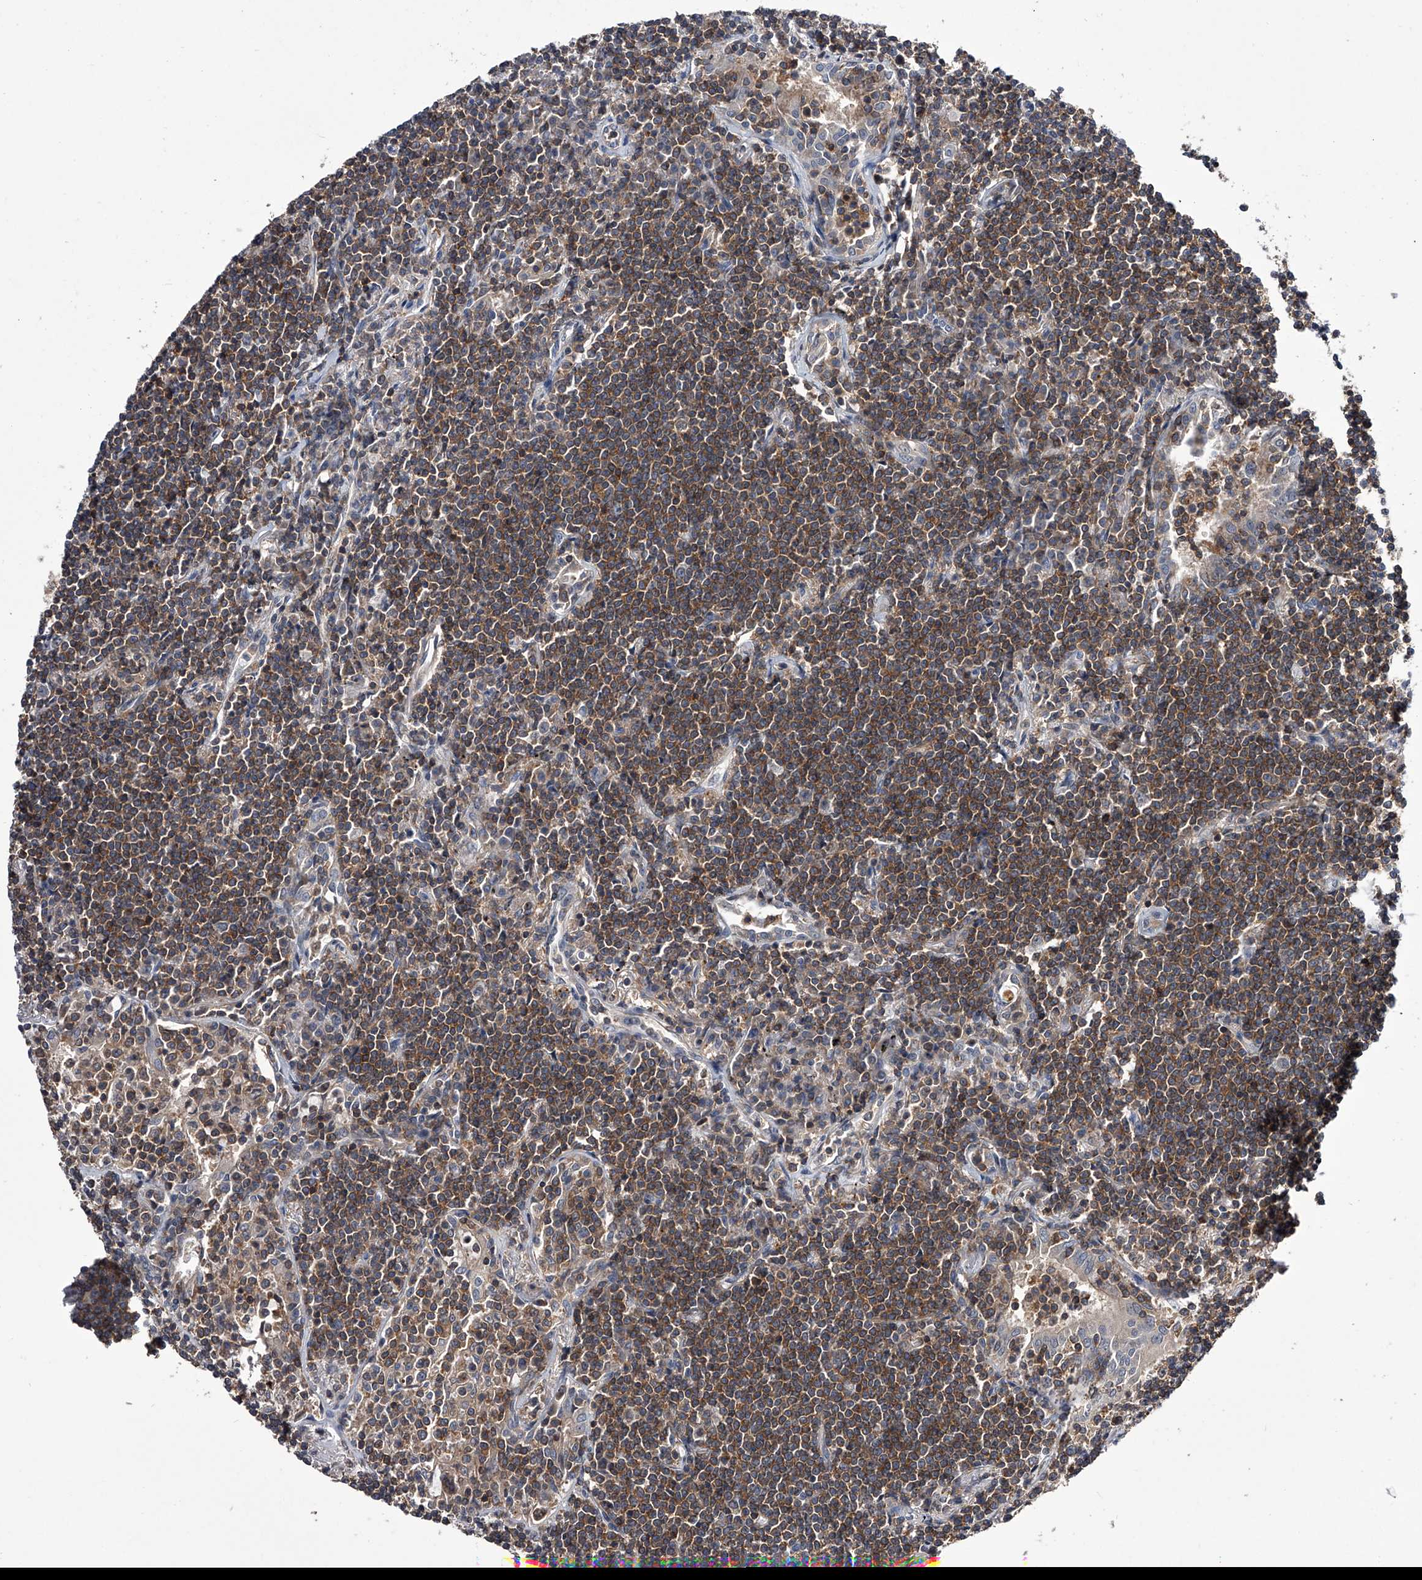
{"staining": {"intensity": "moderate", "quantity": ">75%", "location": "cytoplasmic/membranous"}, "tissue": "lymphoma", "cell_type": "Tumor cells", "image_type": "cancer", "snomed": [{"axis": "morphology", "description": "Malignant lymphoma, non-Hodgkin's type, Low grade"}, {"axis": "topography", "description": "Lung"}], "caption": "Low-grade malignant lymphoma, non-Hodgkin's type tissue displays moderate cytoplasmic/membranous staining in about >75% of tumor cells, visualized by immunohistochemistry.", "gene": "PAN3", "patient": {"sex": "female", "age": 71}}